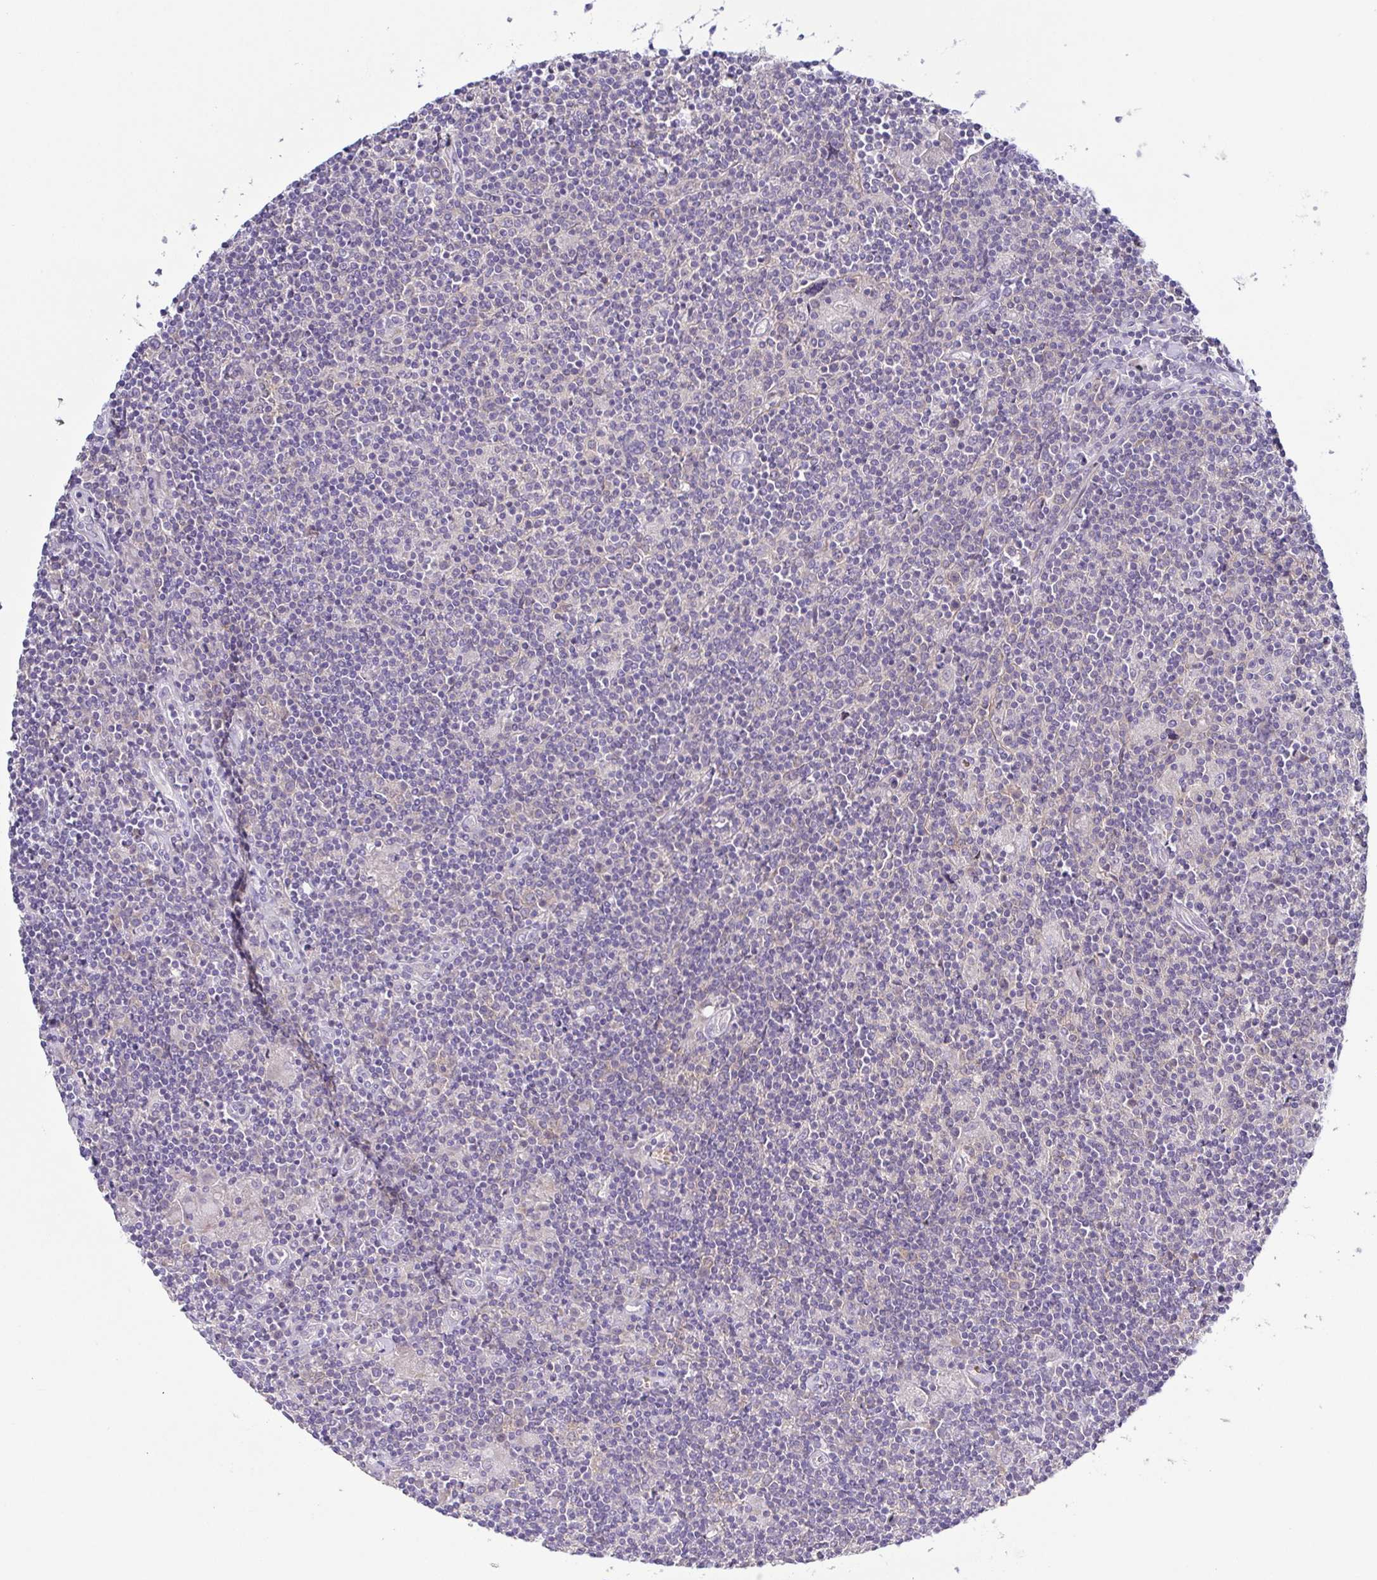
{"staining": {"intensity": "negative", "quantity": "none", "location": "none"}, "tissue": "lymphoma", "cell_type": "Tumor cells", "image_type": "cancer", "snomed": [{"axis": "morphology", "description": "Hodgkin's disease, NOS"}, {"axis": "topography", "description": "Lymph node"}], "caption": "There is no significant staining in tumor cells of lymphoma.", "gene": "CFAP97D1", "patient": {"sex": "male", "age": 40}}